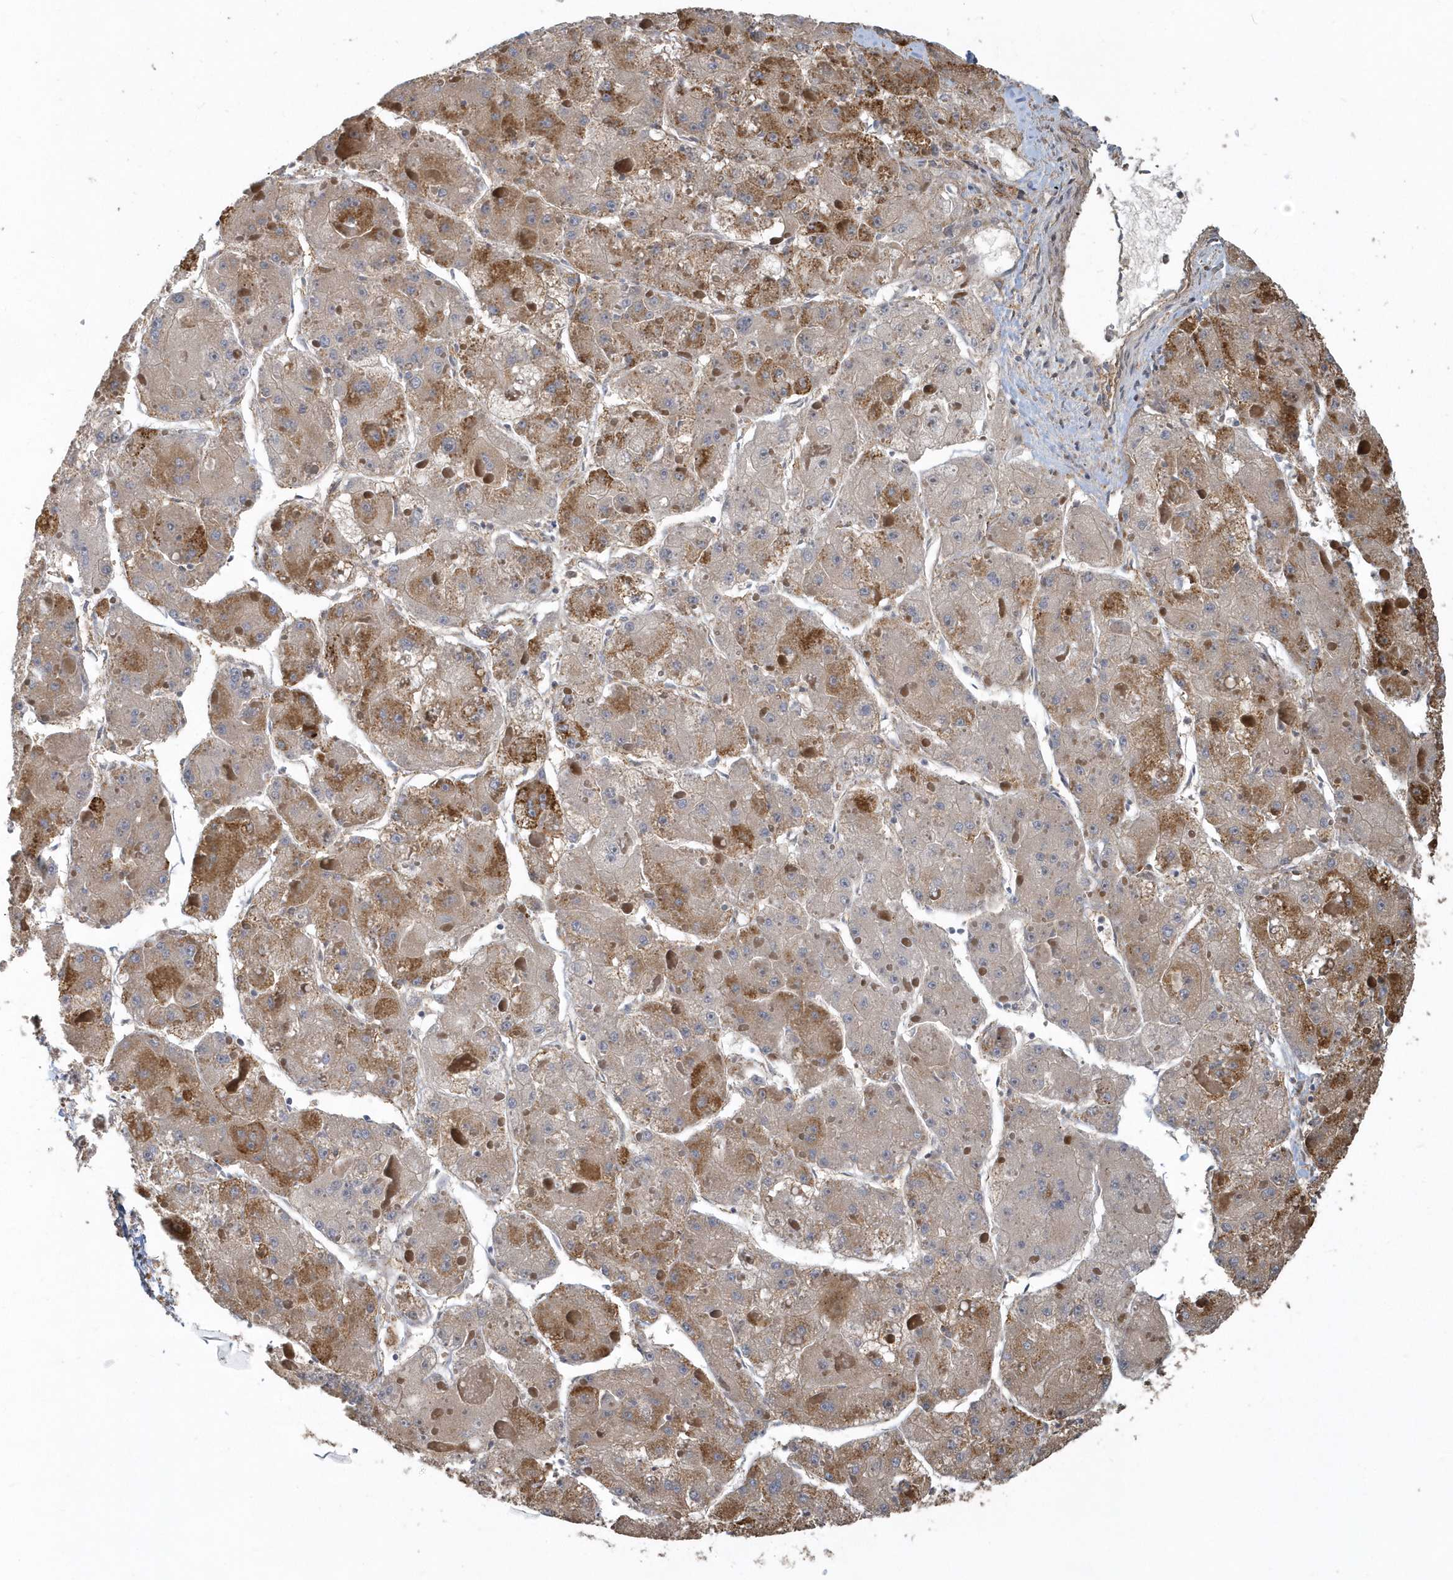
{"staining": {"intensity": "moderate", "quantity": ">75%", "location": "cytoplasmic/membranous"}, "tissue": "liver cancer", "cell_type": "Tumor cells", "image_type": "cancer", "snomed": [{"axis": "morphology", "description": "Carcinoma, Hepatocellular, NOS"}, {"axis": "topography", "description": "Liver"}], "caption": "Immunohistochemical staining of human liver hepatocellular carcinoma shows medium levels of moderate cytoplasmic/membranous protein staining in approximately >75% of tumor cells.", "gene": "TRAIP", "patient": {"sex": "female", "age": 73}}